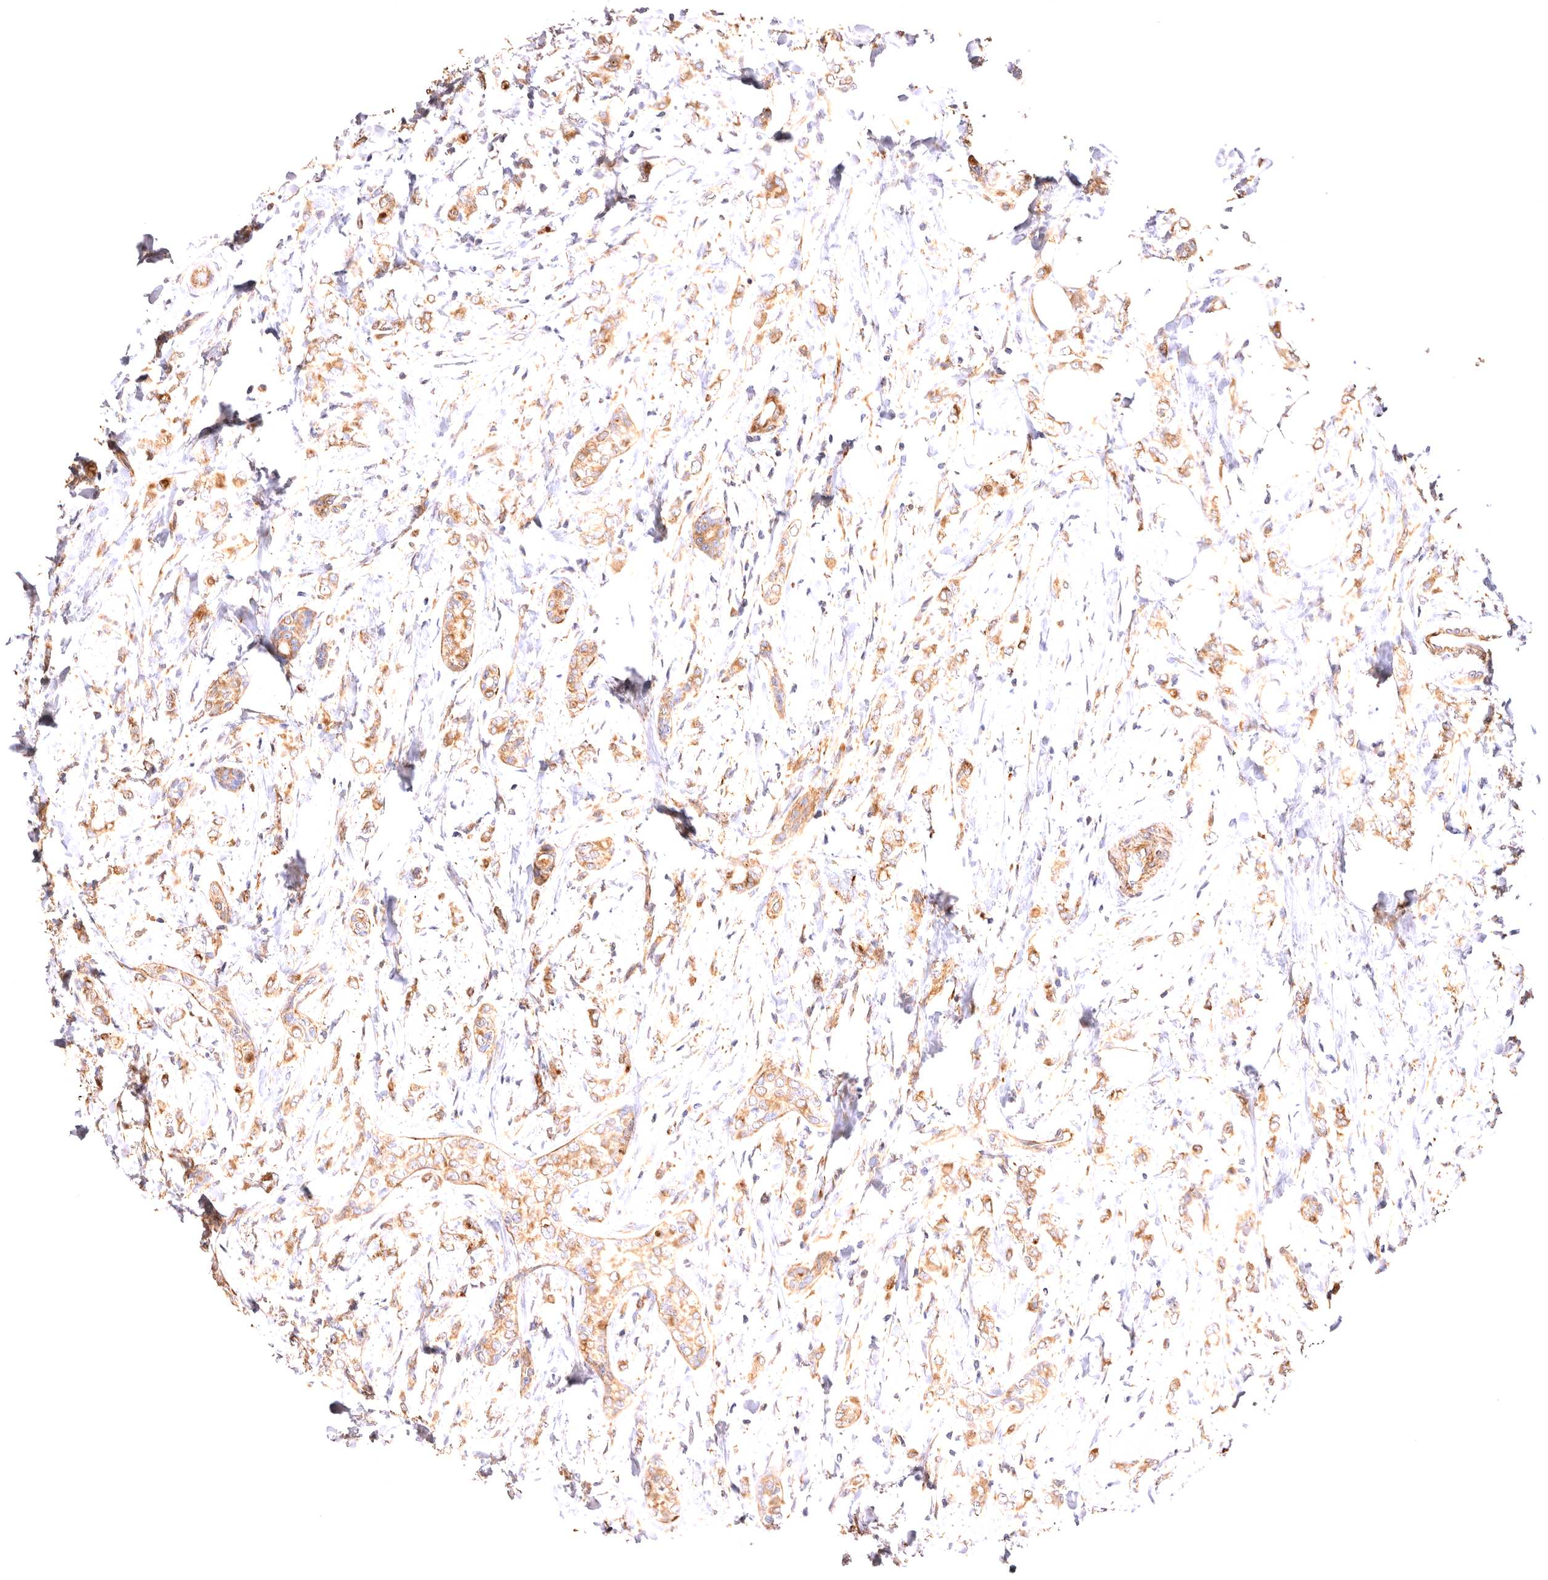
{"staining": {"intensity": "moderate", "quantity": ">75%", "location": "cytoplasmic/membranous"}, "tissue": "breast cancer", "cell_type": "Tumor cells", "image_type": "cancer", "snomed": [{"axis": "morphology", "description": "Normal tissue, NOS"}, {"axis": "morphology", "description": "Lobular carcinoma"}, {"axis": "topography", "description": "Breast"}], "caption": "Immunohistochemistry (DAB (3,3'-diaminobenzidine)) staining of breast cancer (lobular carcinoma) demonstrates moderate cytoplasmic/membranous protein expression in approximately >75% of tumor cells.", "gene": "VPS45", "patient": {"sex": "female", "age": 47}}